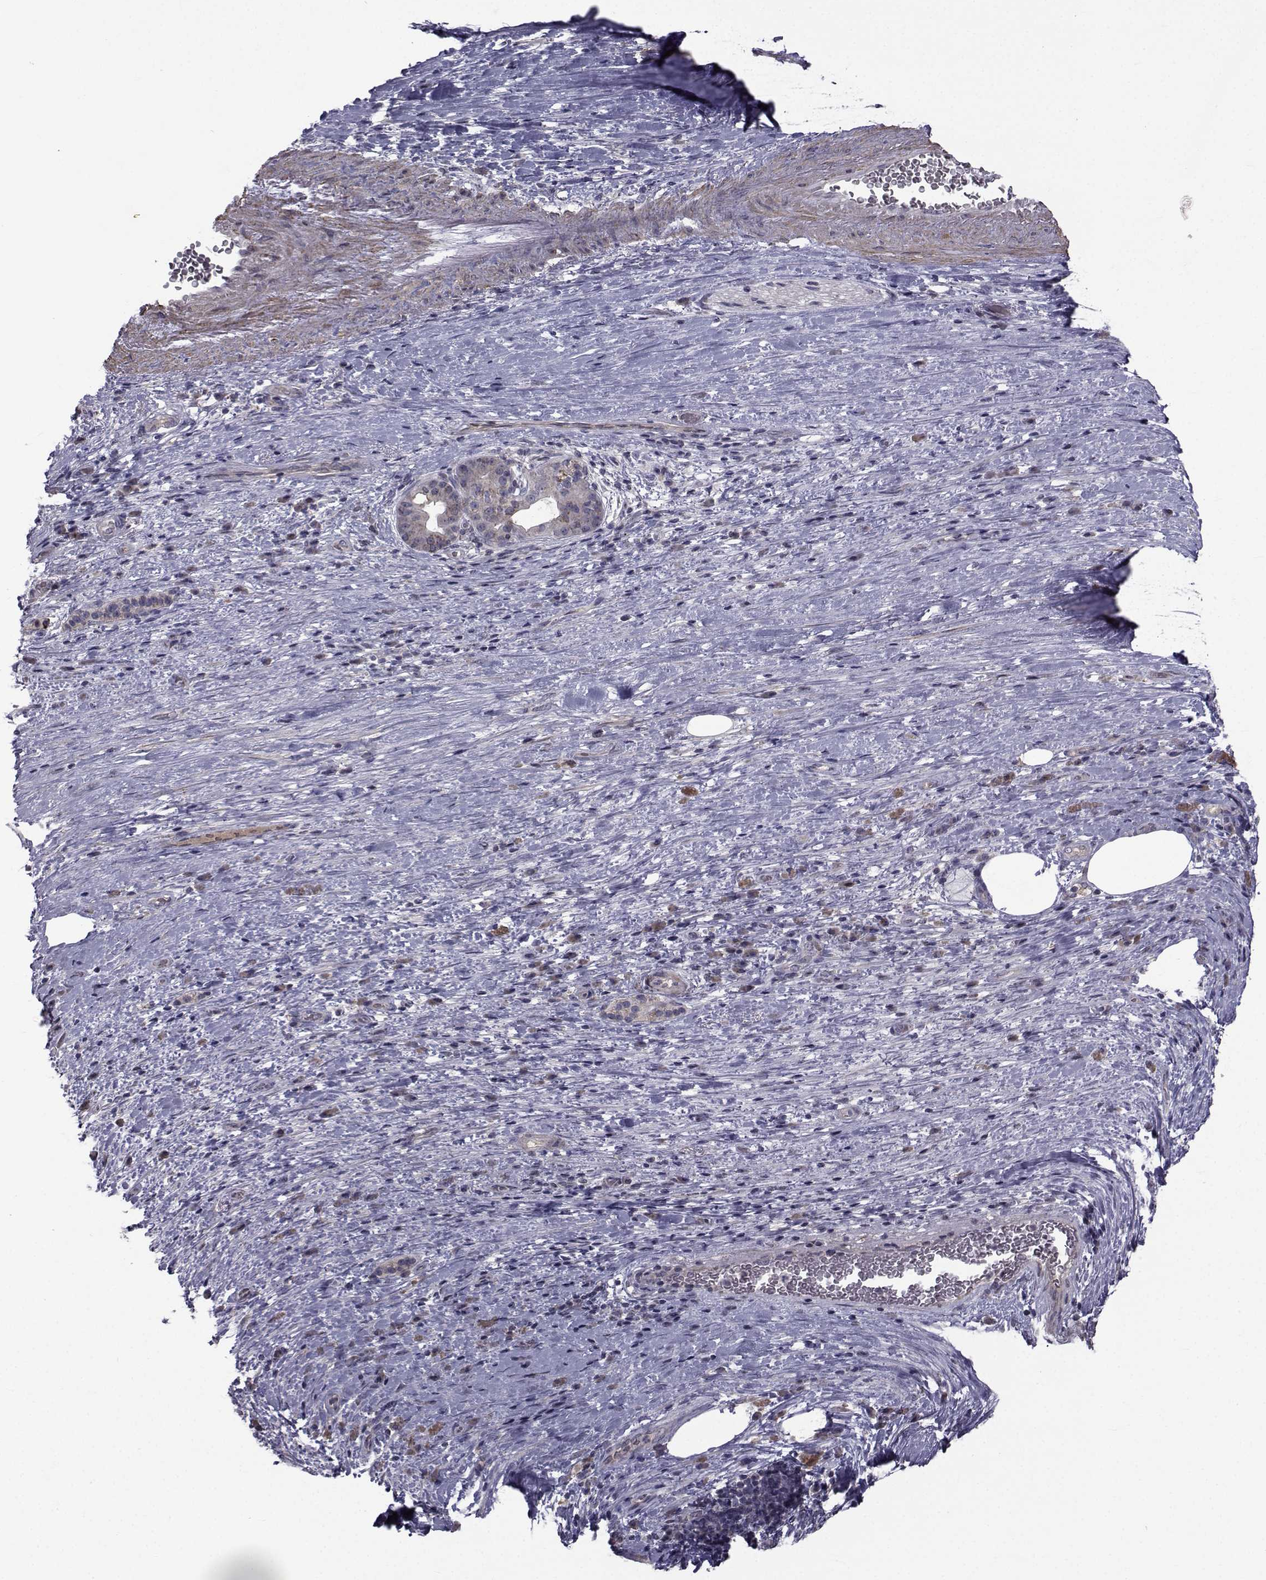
{"staining": {"intensity": "strong", "quantity": "<25%", "location": "cytoplasmic/membranous"}, "tissue": "pancreatic cancer", "cell_type": "Tumor cells", "image_type": "cancer", "snomed": [{"axis": "morphology", "description": "Adenocarcinoma, NOS"}, {"axis": "topography", "description": "Pancreas"}], "caption": "IHC of human adenocarcinoma (pancreatic) exhibits medium levels of strong cytoplasmic/membranous positivity in approximately <25% of tumor cells.", "gene": "FDXR", "patient": {"sex": "male", "age": 63}}